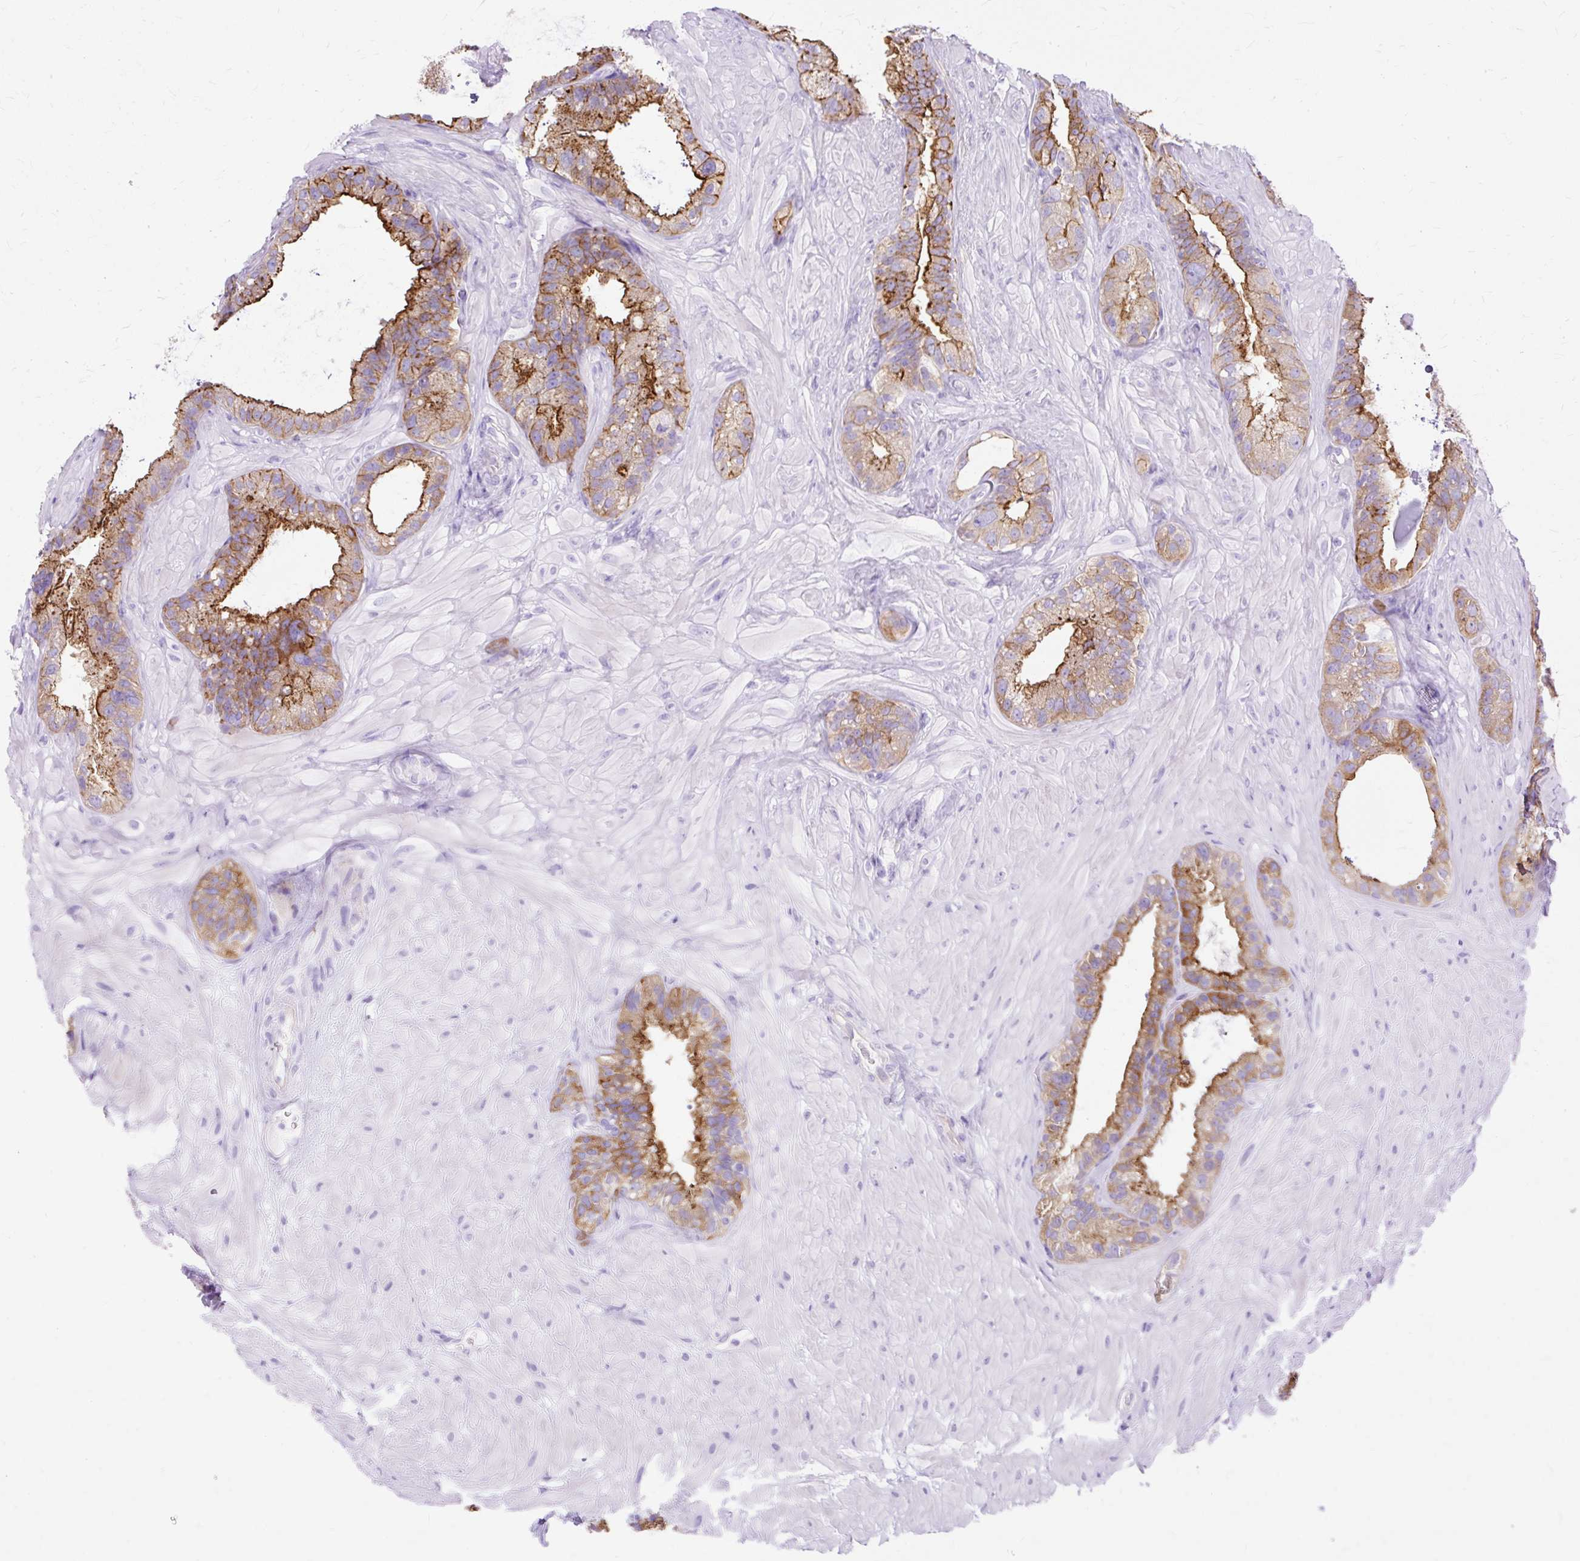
{"staining": {"intensity": "moderate", "quantity": ">75%", "location": "cytoplasmic/membranous"}, "tissue": "seminal vesicle", "cell_type": "Glandular cells", "image_type": "normal", "snomed": [{"axis": "morphology", "description": "Normal tissue, NOS"}, {"axis": "topography", "description": "Seminal veicle"}, {"axis": "topography", "description": "Peripheral nerve tissue"}], "caption": "Seminal vesicle stained for a protein (brown) displays moderate cytoplasmic/membranous positive staining in approximately >75% of glandular cells.", "gene": "MYO6", "patient": {"sex": "male", "age": 76}}